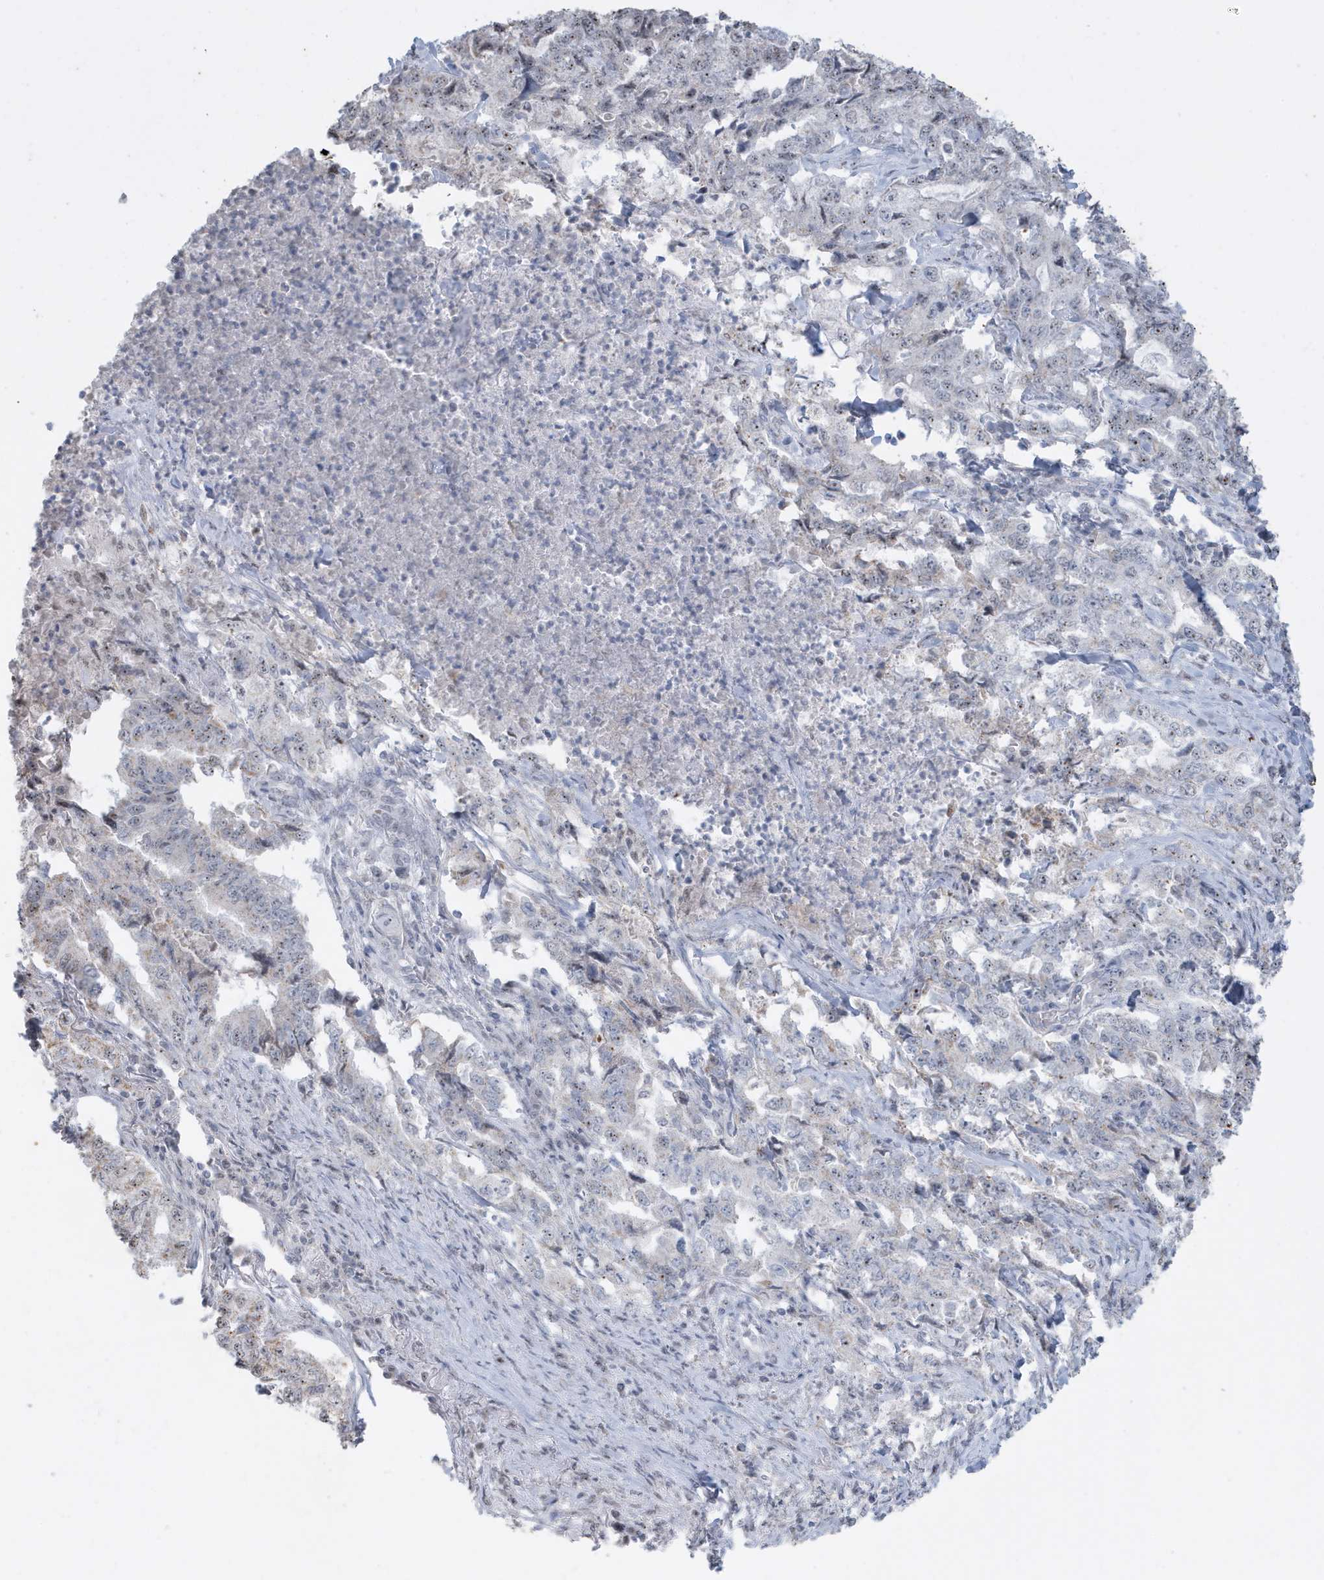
{"staining": {"intensity": "negative", "quantity": "none", "location": "none"}, "tissue": "lung cancer", "cell_type": "Tumor cells", "image_type": "cancer", "snomed": [{"axis": "morphology", "description": "Adenocarcinoma, NOS"}, {"axis": "topography", "description": "Lung"}], "caption": "Micrograph shows no protein positivity in tumor cells of lung adenocarcinoma tissue.", "gene": "FNDC1", "patient": {"sex": "female", "age": 51}}